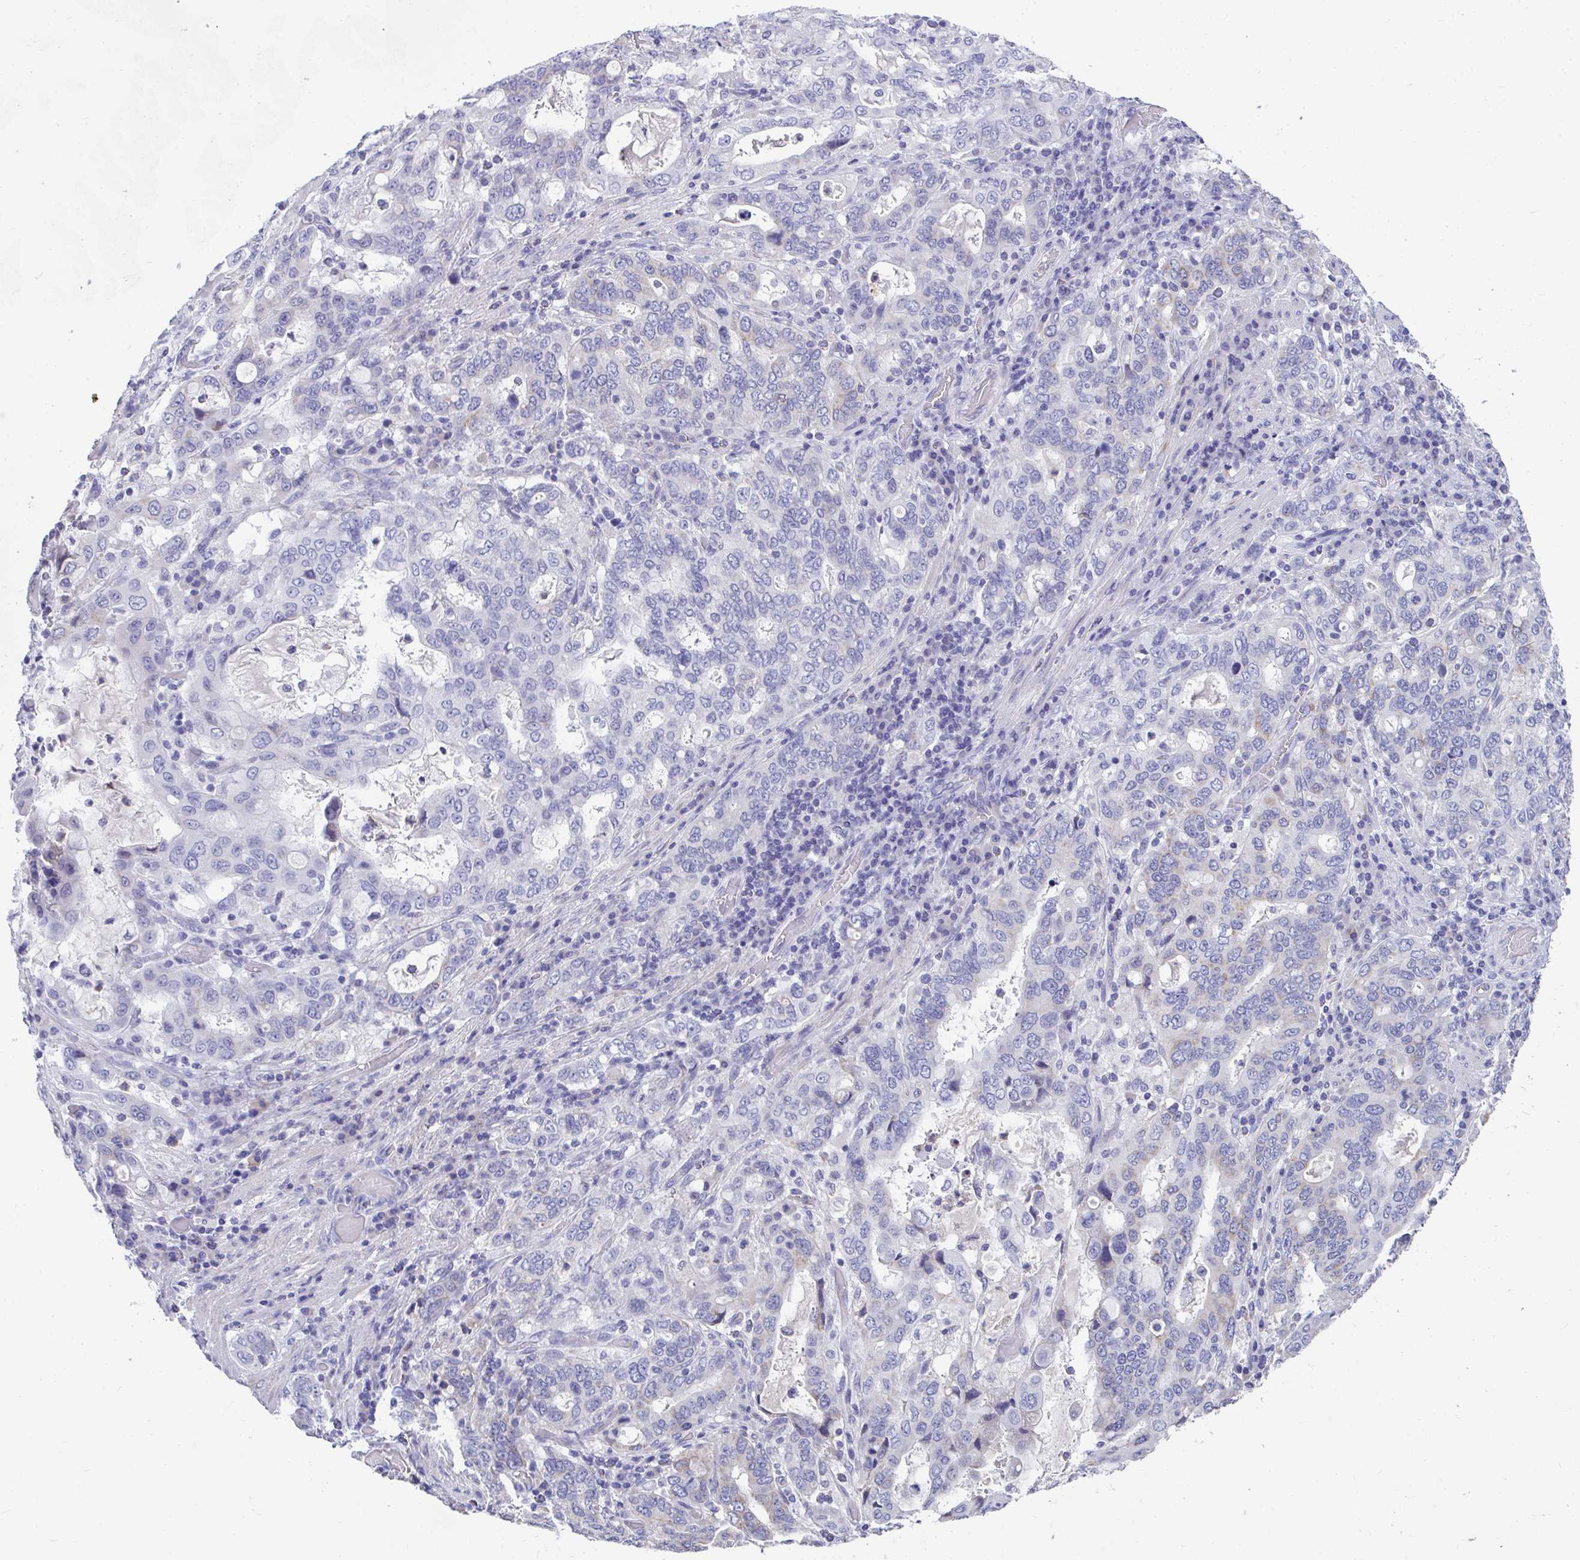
{"staining": {"intensity": "negative", "quantity": "none", "location": "none"}, "tissue": "stomach cancer", "cell_type": "Tumor cells", "image_type": "cancer", "snomed": [{"axis": "morphology", "description": "Adenocarcinoma, NOS"}, {"axis": "topography", "description": "Stomach, upper"}, {"axis": "topography", "description": "Stomach"}], "caption": "A high-resolution histopathology image shows immunohistochemistry (IHC) staining of adenocarcinoma (stomach), which exhibits no significant positivity in tumor cells.", "gene": "COA5", "patient": {"sex": "male", "age": 62}}